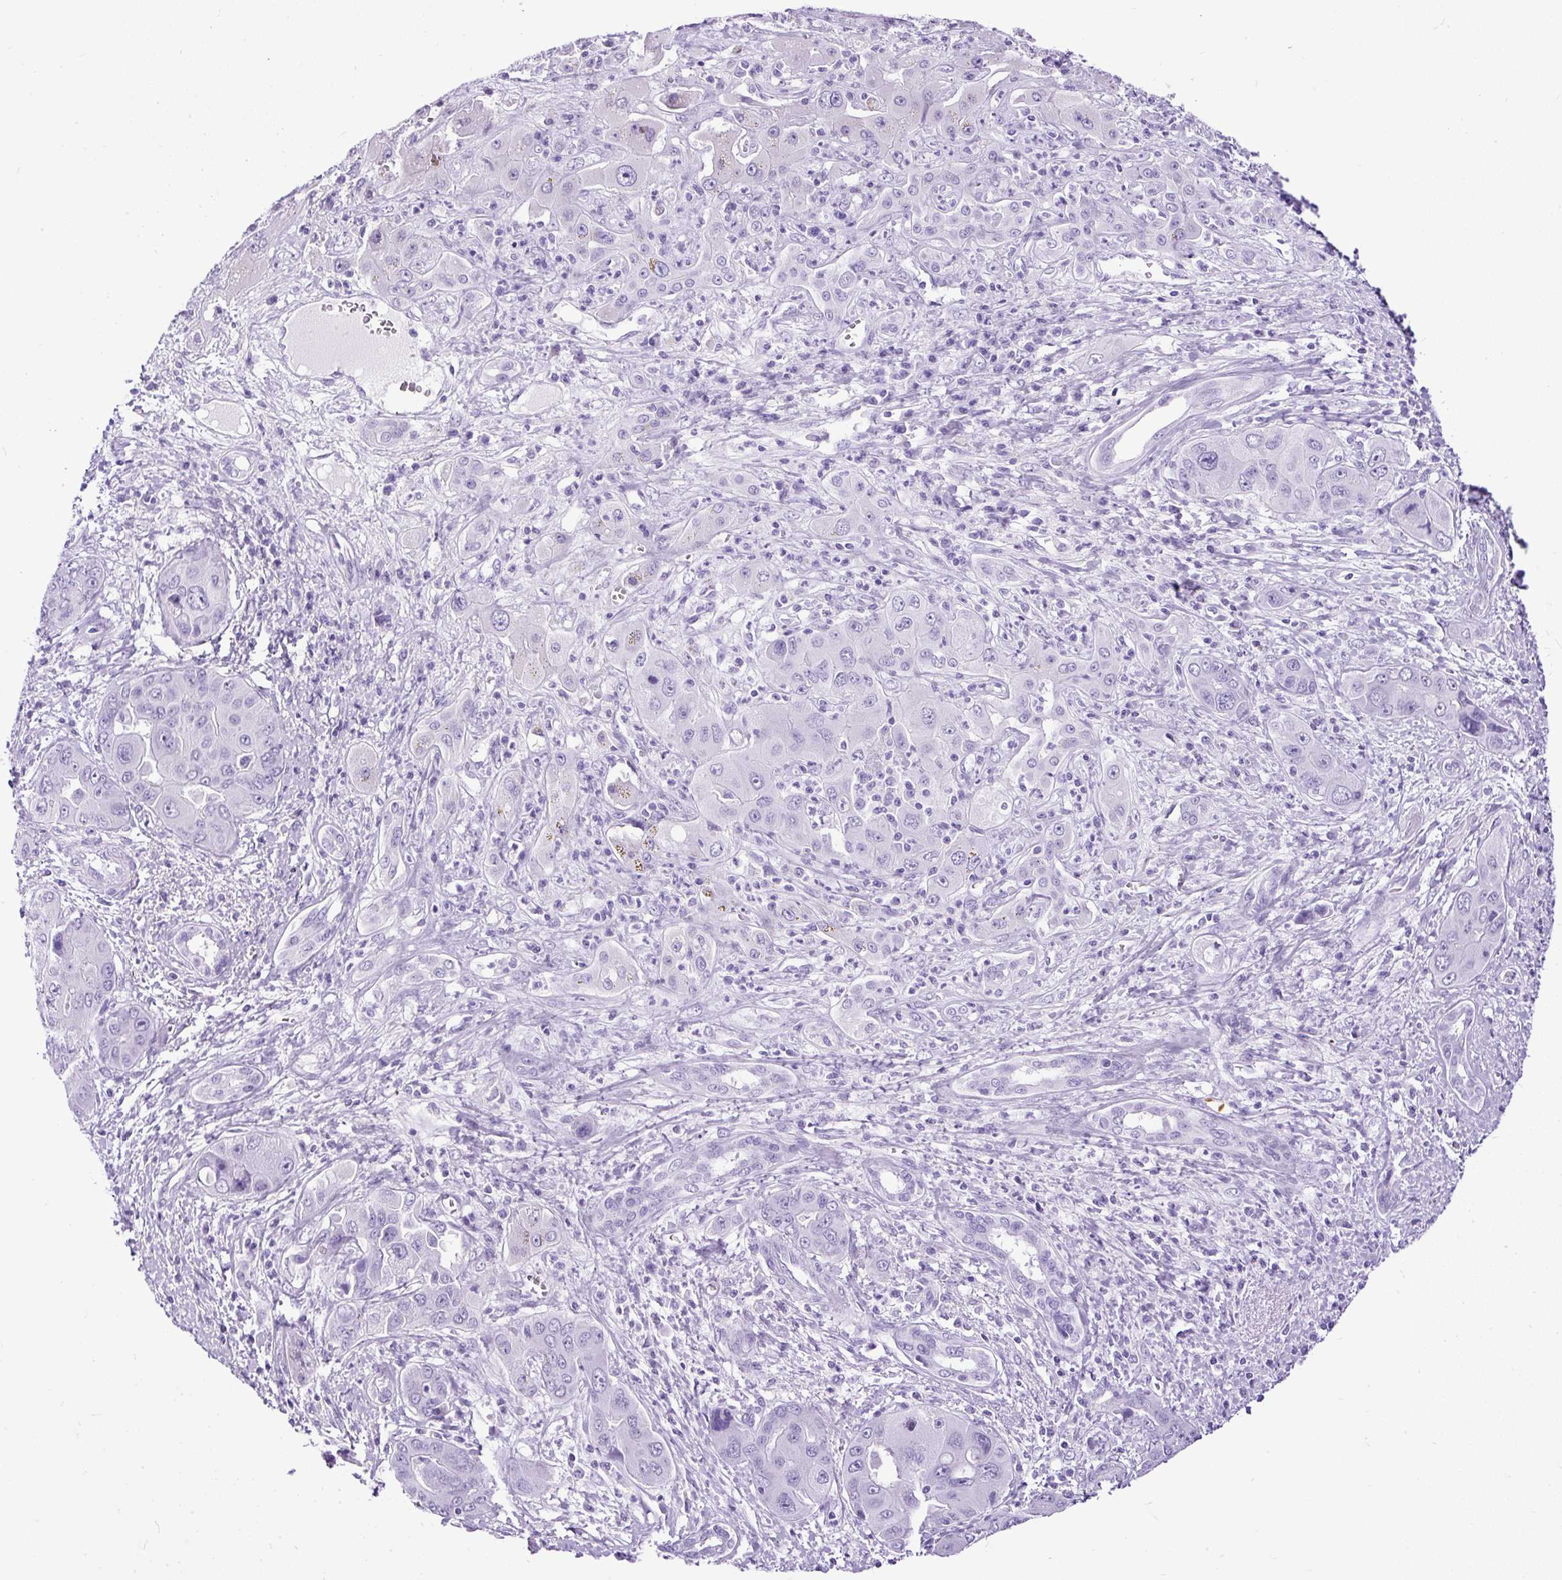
{"staining": {"intensity": "negative", "quantity": "none", "location": "none"}, "tissue": "liver cancer", "cell_type": "Tumor cells", "image_type": "cancer", "snomed": [{"axis": "morphology", "description": "Cholangiocarcinoma"}, {"axis": "topography", "description": "Liver"}], "caption": "Immunohistochemical staining of human liver cancer (cholangiocarcinoma) shows no significant expression in tumor cells.", "gene": "PDIA2", "patient": {"sex": "male", "age": 67}}